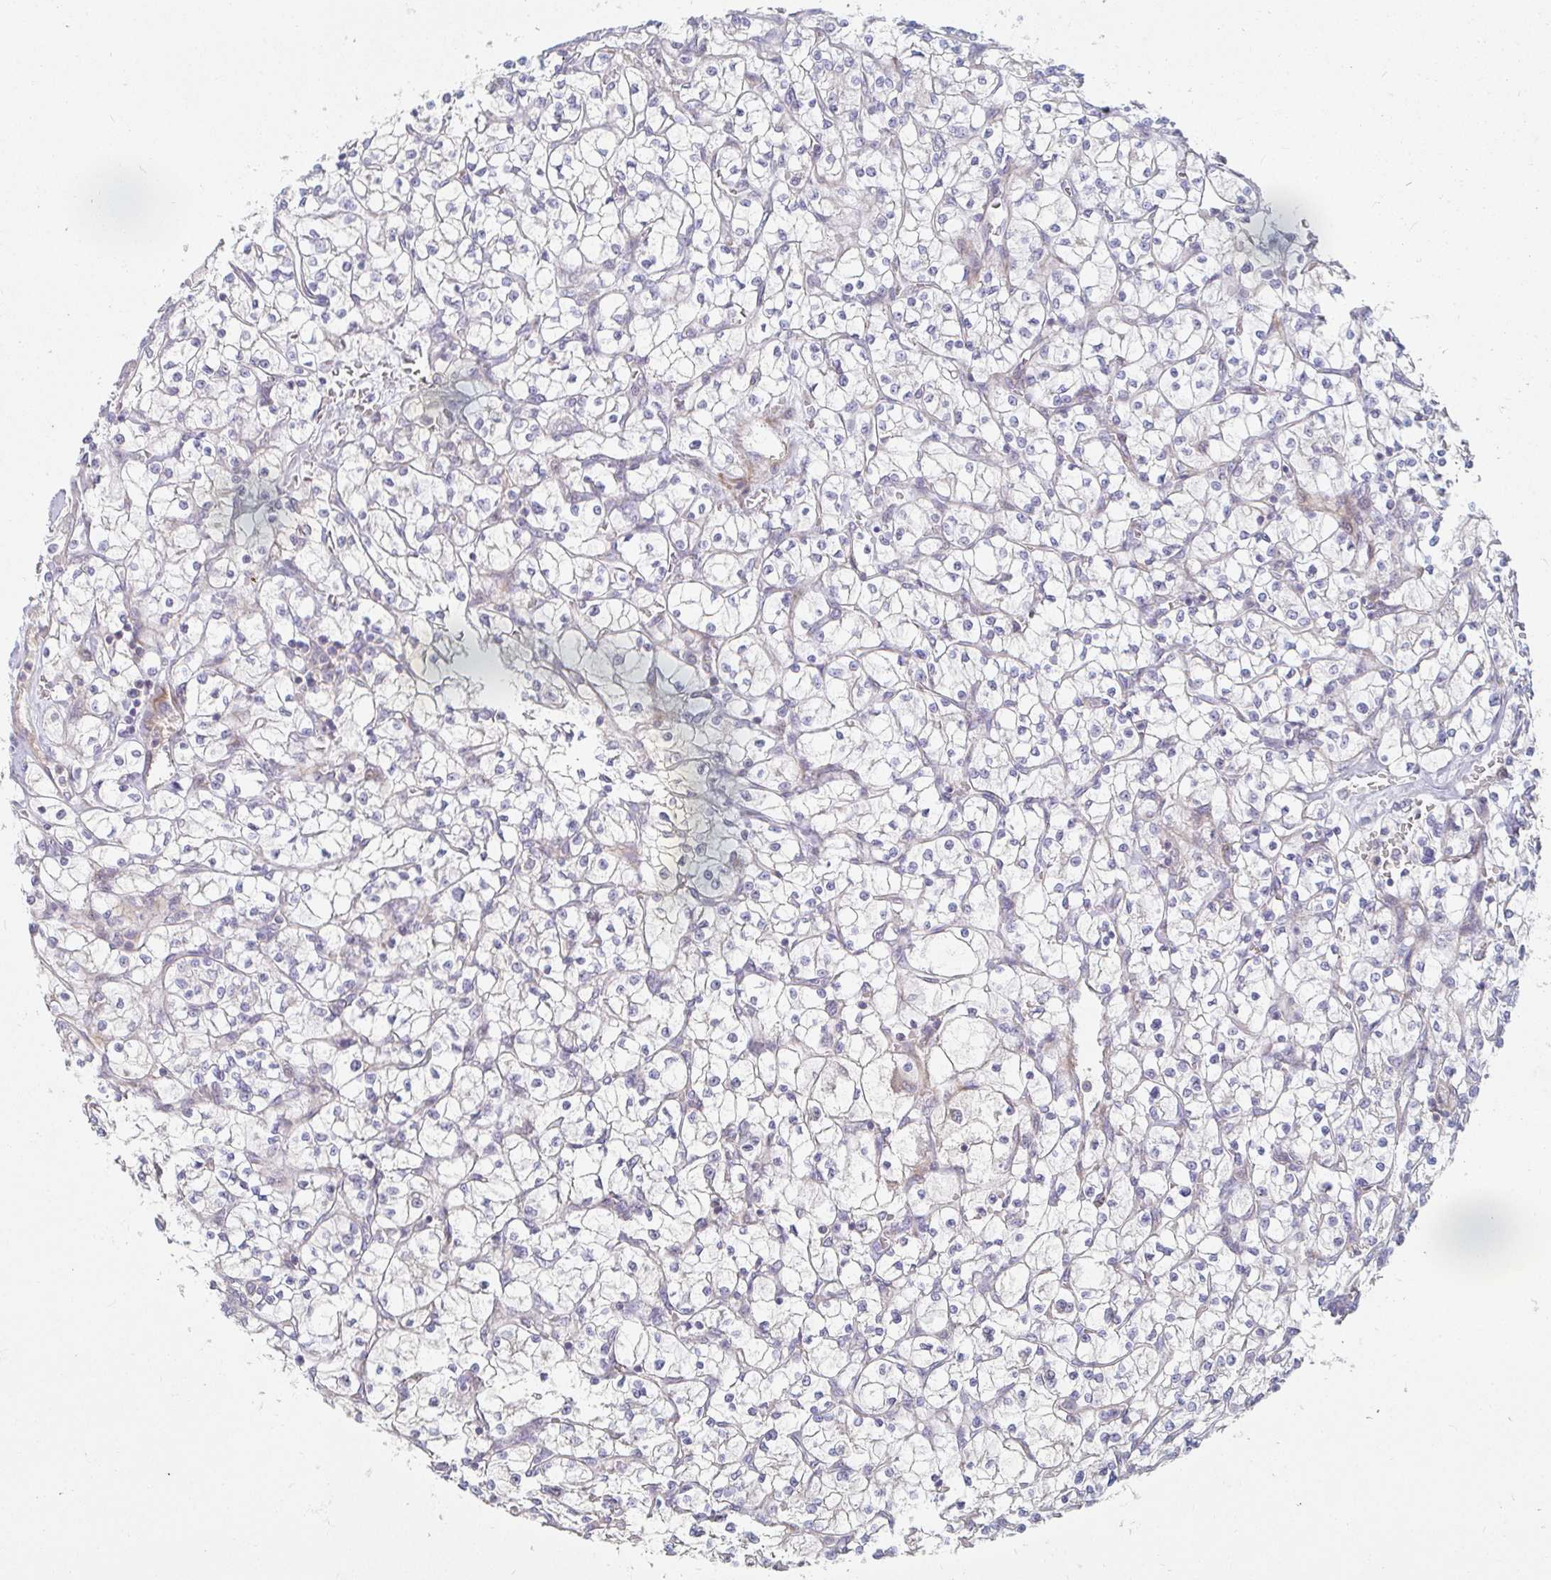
{"staining": {"intensity": "negative", "quantity": "none", "location": "none"}, "tissue": "renal cancer", "cell_type": "Tumor cells", "image_type": "cancer", "snomed": [{"axis": "morphology", "description": "Adenocarcinoma, NOS"}, {"axis": "topography", "description": "Kidney"}], "caption": "Immunohistochemistry of adenocarcinoma (renal) exhibits no positivity in tumor cells. Brightfield microscopy of immunohistochemistry stained with DAB (3,3'-diaminobenzidine) (brown) and hematoxylin (blue), captured at high magnification.", "gene": "SSH2", "patient": {"sex": "female", "age": 64}}